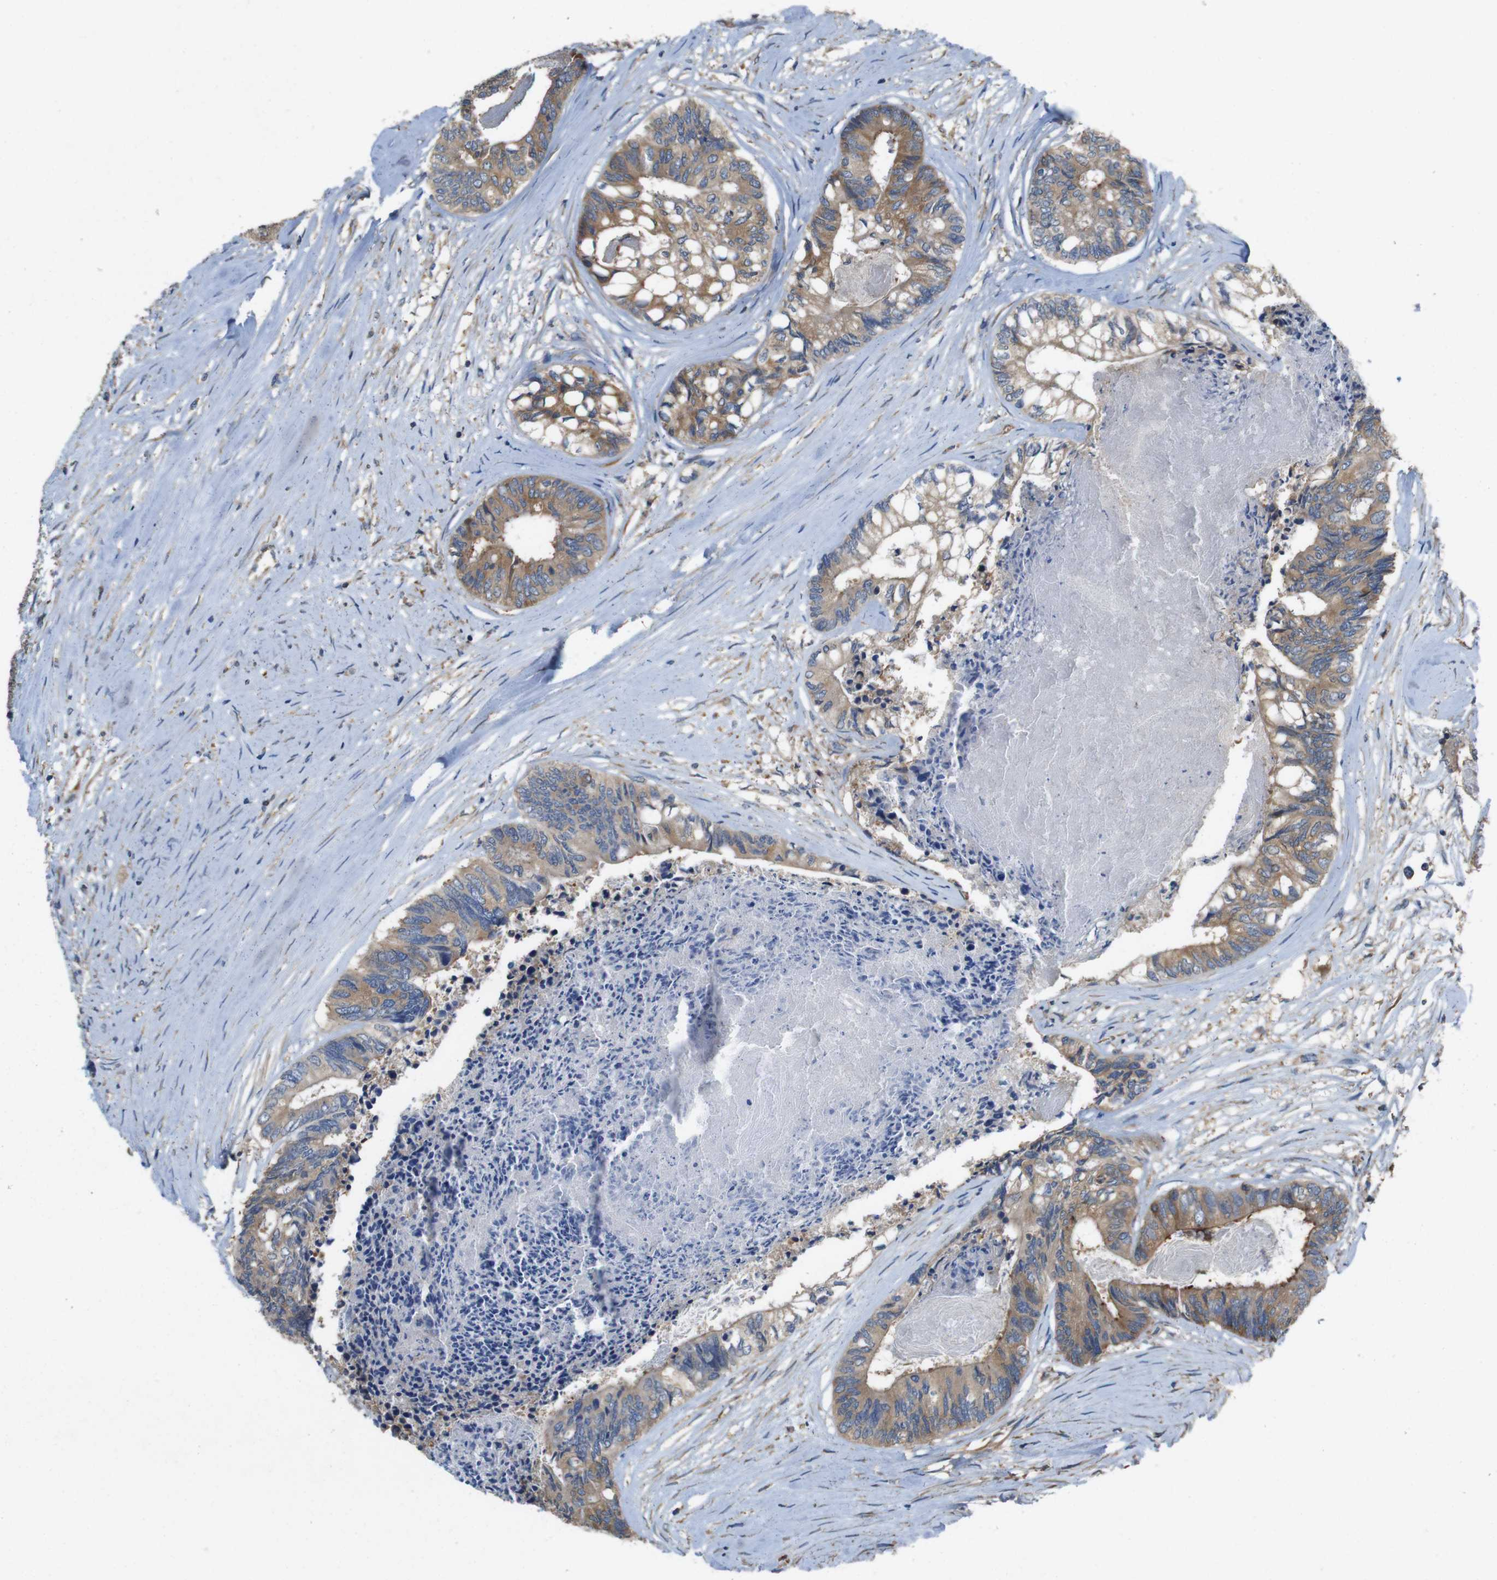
{"staining": {"intensity": "moderate", "quantity": ">75%", "location": "cytoplasmic/membranous"}, "tissue": "colorectal cancer", "cell_type": "Tumor cells", "image_type": "cancer", "snomed": [{"axis": "morphology", "description": "Adenocarcinoma, NOS"}, {"axis": "topography", "description": "Rectum"}], "caption": "Immunohistochemistry image of human adenocarcinoma (colorectal) stained for a protein (brown), which exhibits medium levels of moderate cytoplasmic/membranous positivity in about >75% of tumor cells.", "gene": "DCTN1", "patient": {"sex": "male", "age": 63}}